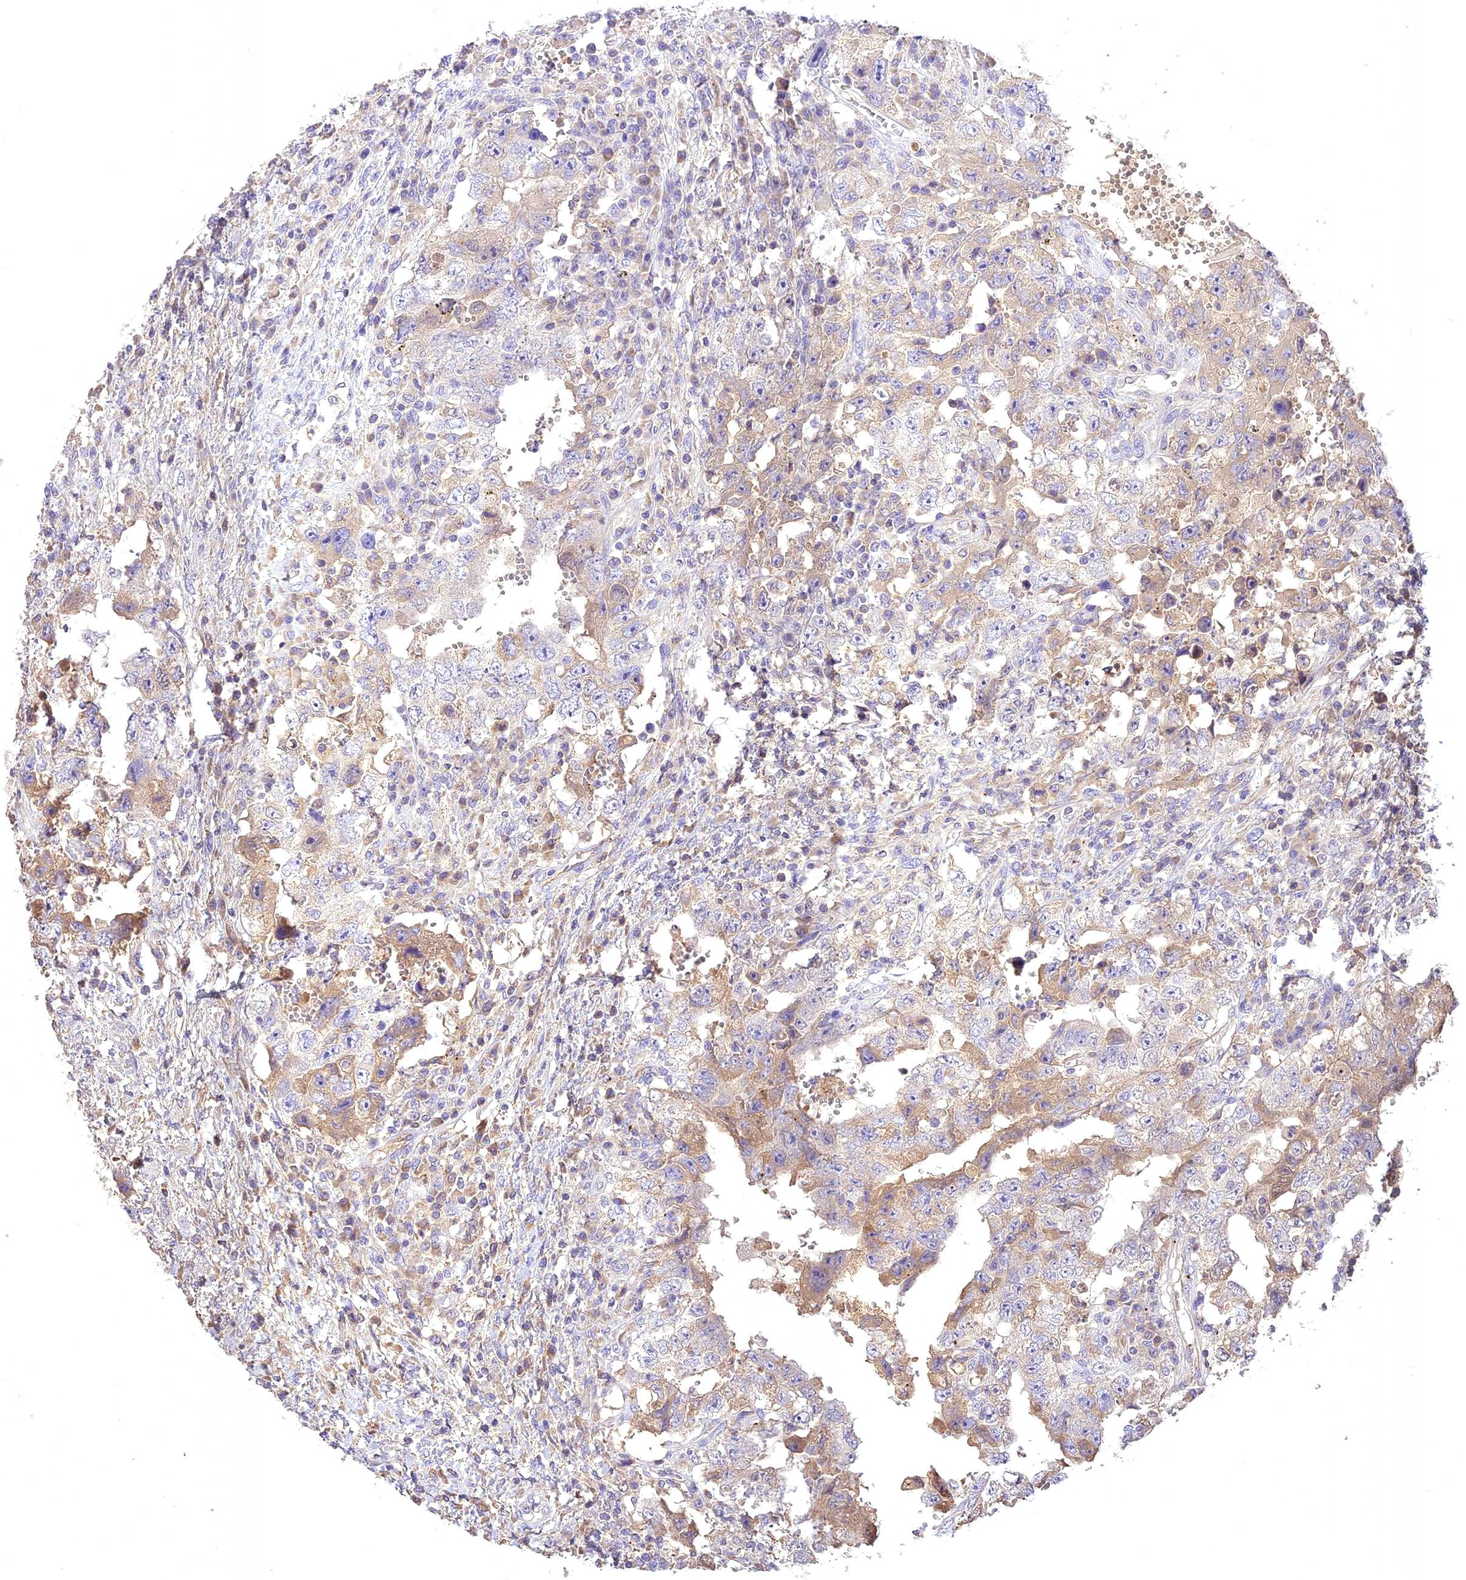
{"staining": {"intensity": "weak", "quantity": "<25%", "location": "cytoplasmic/membranous"}, "tissue": "testis cancer", "cell_type": "Tumor cells", "image_type": "cancer", "snomed": [{"axis": "morphology", "description": "Carcinoma, Embryonal, NOS"}, {"axis": "topography", "description": "Testis"}], "caption": "Testis cancer (embryonal carcinoma) was stained to show a protein in brown. There is no significant staining in tumor cells.", "gene": "NUDT8", "patient": {"sex": "male", "age": 26}}